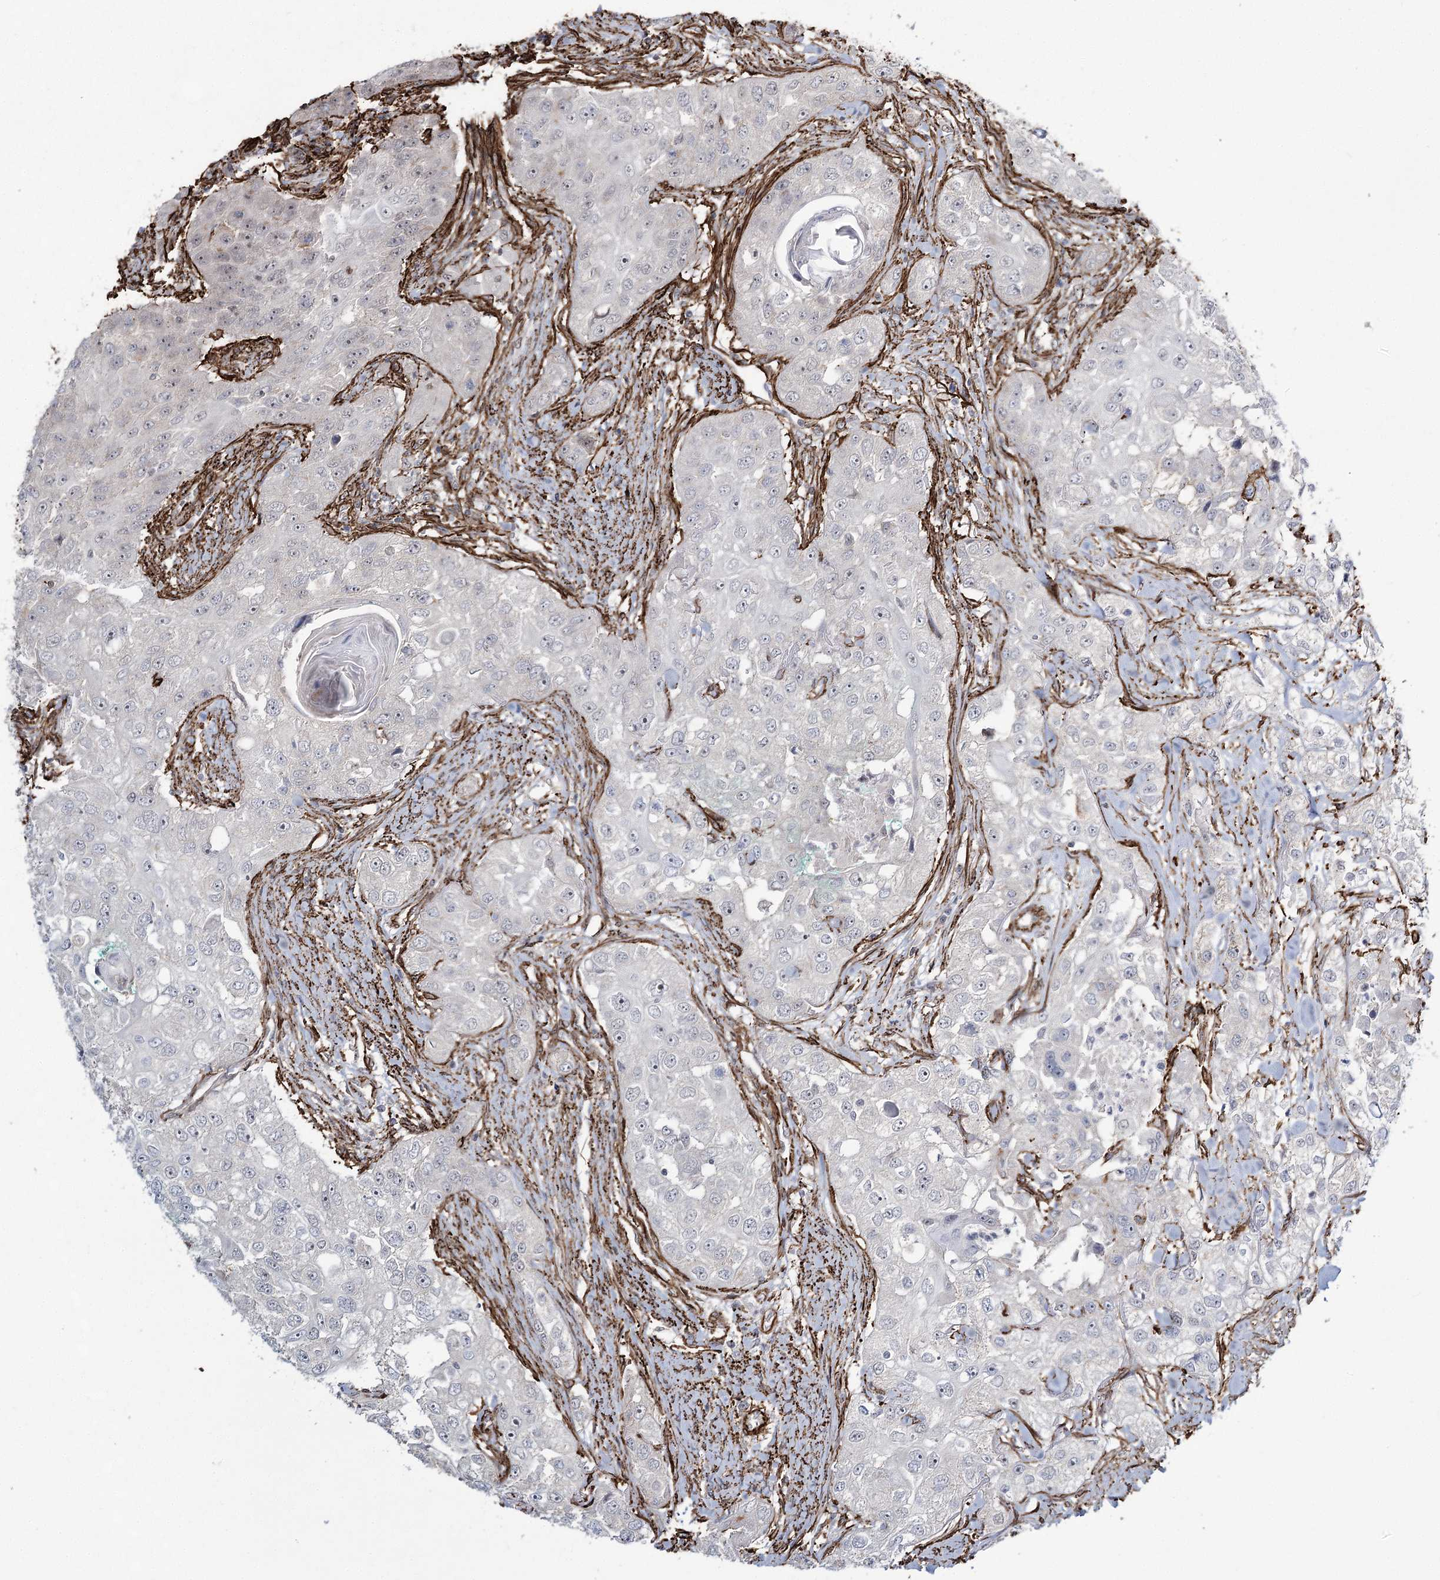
{"staining": {"intensity": "negative", "quantity": "none", "location": "none"}, "tissue": "head and neck cancer", "cell_type": "Tumor cells", "image_type": "cancer", "snomed": [{"axis": "morphology", "description": "Normal tissue, NOS"}, {"axis": "morphology", "description": "Squamous cell carcinoma, NOS"}, {"axis": "topography", "description": "Skeletal muscle"}, {"axis": "topography", "description": "Head-Neck"}], "caption": "This is an IHC micrograph of head and neck squamous cell carcinoma. There is no expression in tumor cells.", "gene": "CWF19L1", "patient": {"sex": "male", "age": 51}}